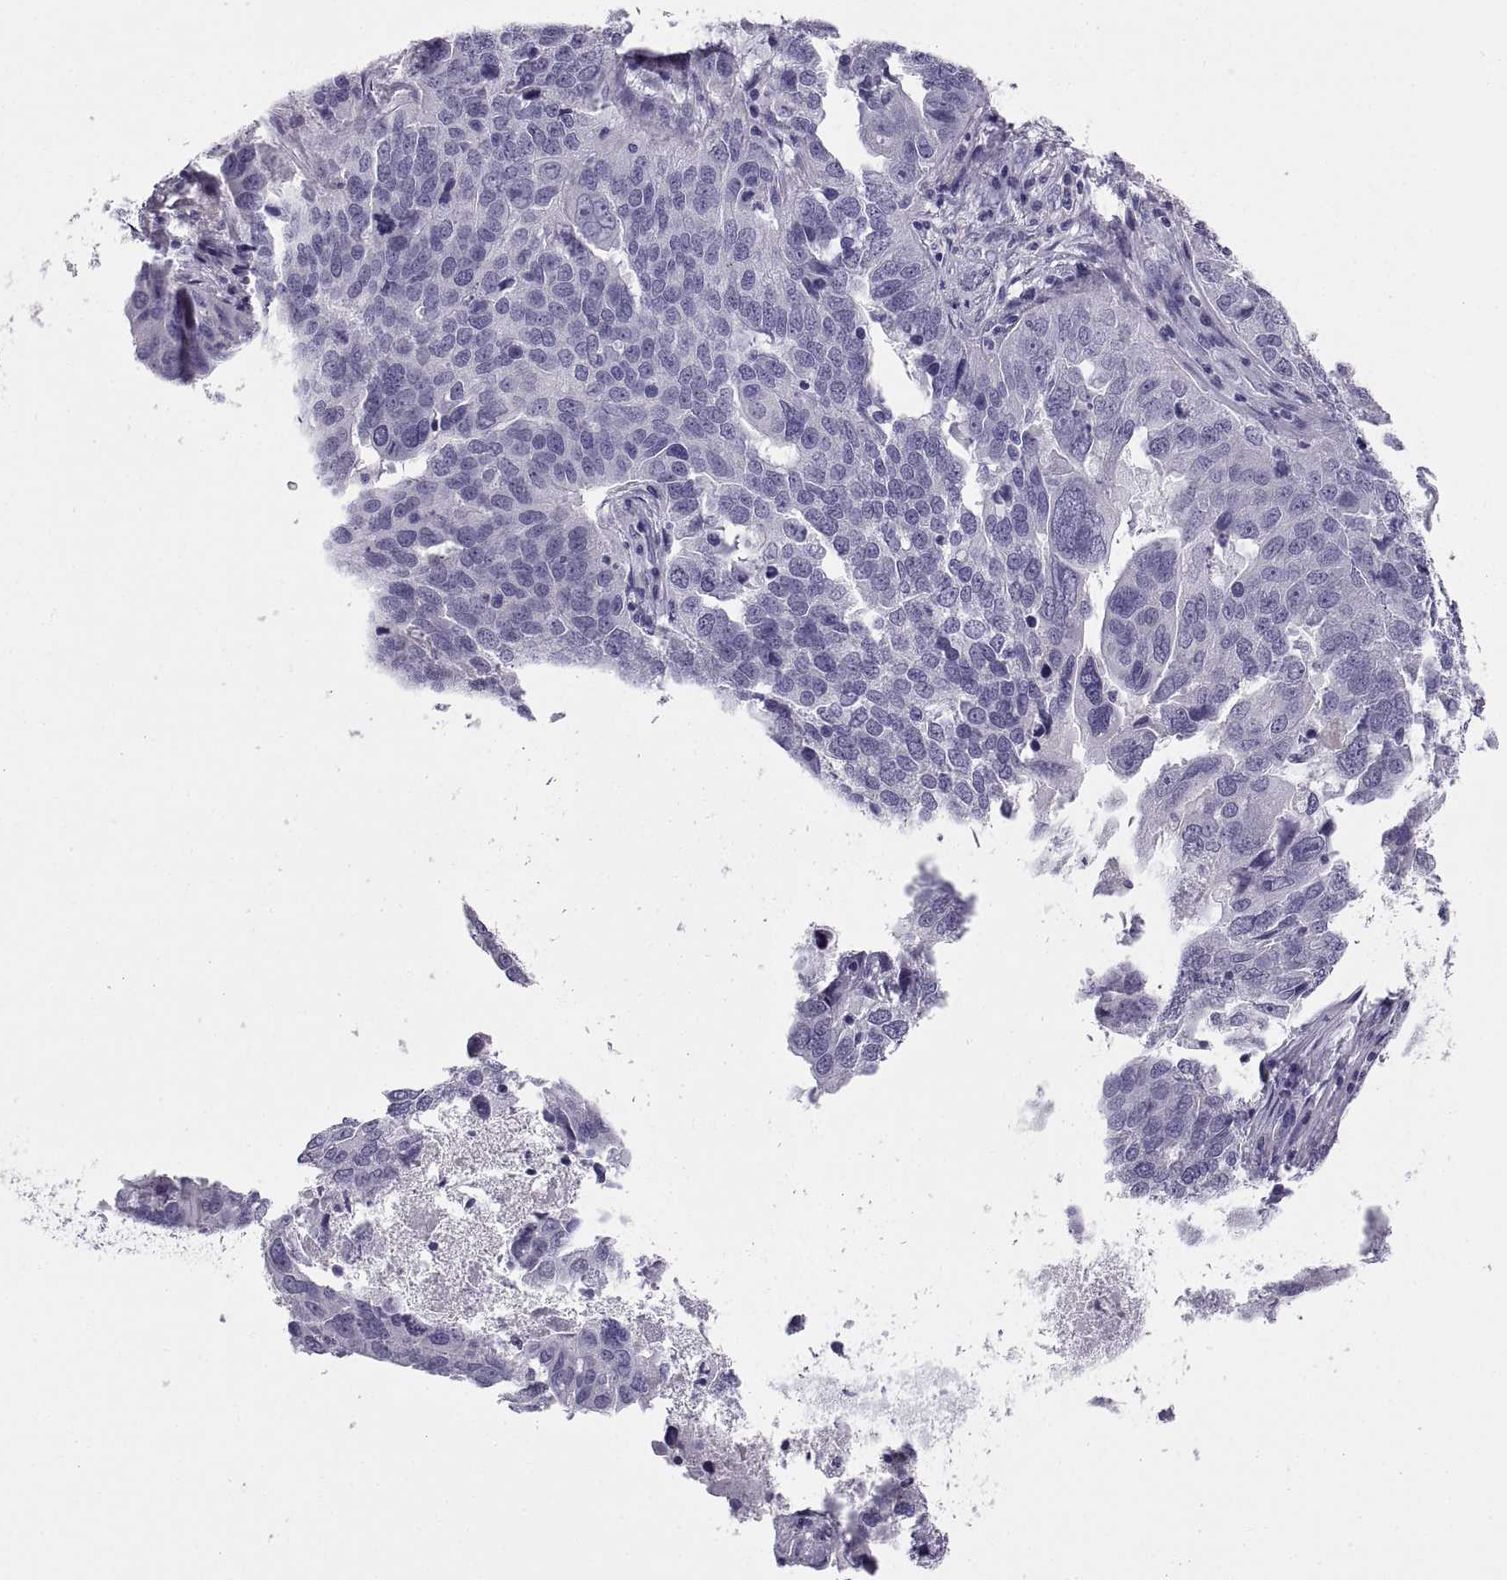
{"staining": {"intensity": "negative", "quantity": "none", "location": "none"}, "tissue": "ovarian cancer", "cell_type": "Tumor cells", "image_type": "cancer", "snomed": [{"axis": "morphology", "description": "Carcinoma, endometroid"}, {"axis": "topography", "description": "Soft tissue"}, {"axis": "topography", "description": "Ovary"}], "caption": "DAB immunohistochemical staining of human ovarian endometroid carcinoma exhibits no significant expression in tumor cells.", "gene": "RGS20", "patient": {"sex": "female", "age": 52}}